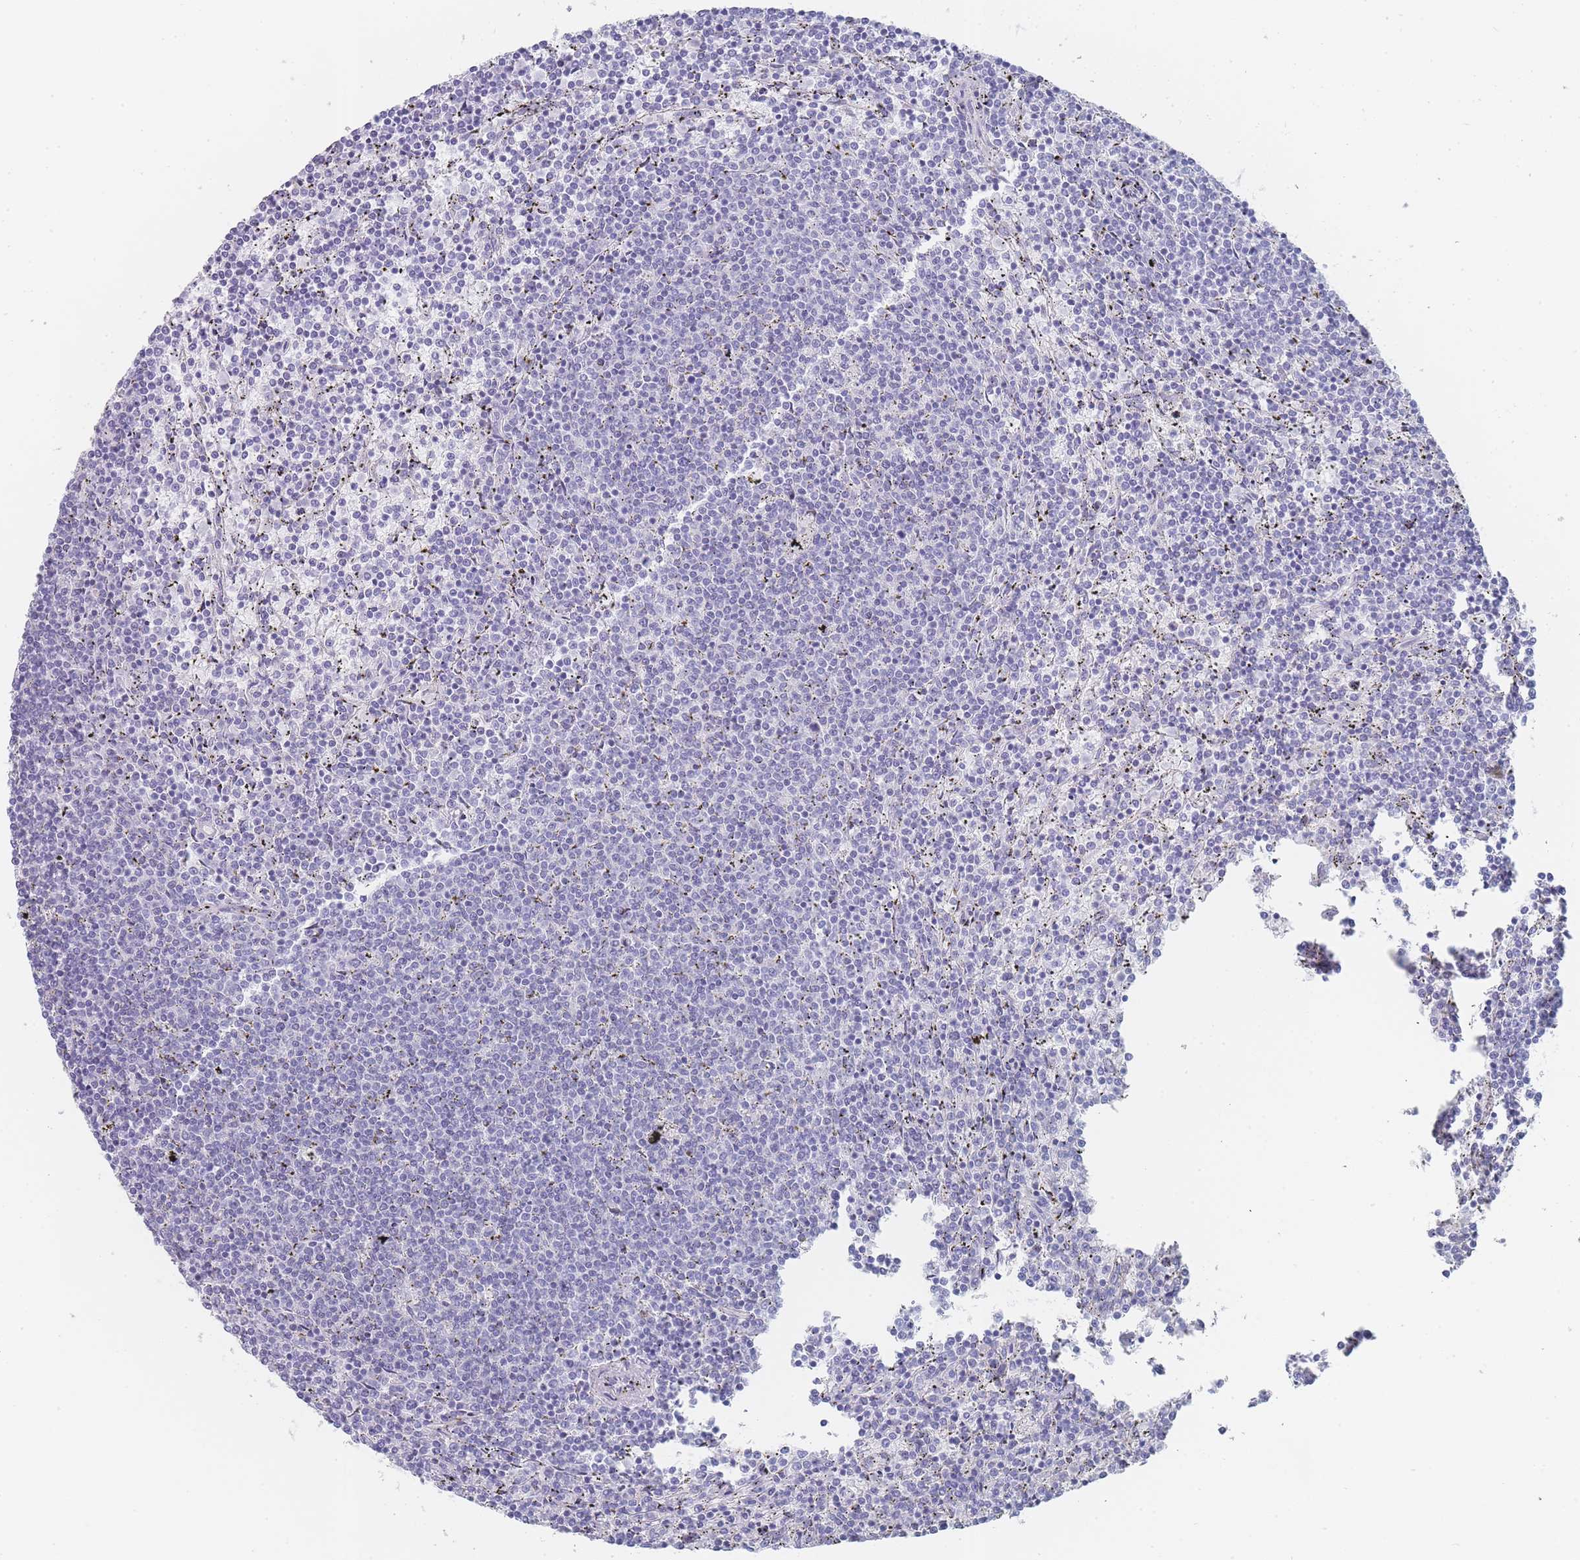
{"staining": {"intensity": "negative", "quantity": "none", "location": "none"}, "tissue": "lymphoma", "cell_type": "Tumor cells", "image_type": "cancer", "snomed": [{"axis": "morphology", "description": "Malignant lymphoma, non-Hodgkin's type, Low grade"}, {"axis": "topography", "description": "Spleen"}], "caption": "Low-grade malignant lymphoma, non-Hodgkin's type was stained to show a protein in brown. There is no significant staining in tumor cells. (DAB (3,3'-diaminobenzidine) immunohistochemistry, high magnification).", "gene": "IMPG1", "patient": {"sex": "female", "age": 50}}